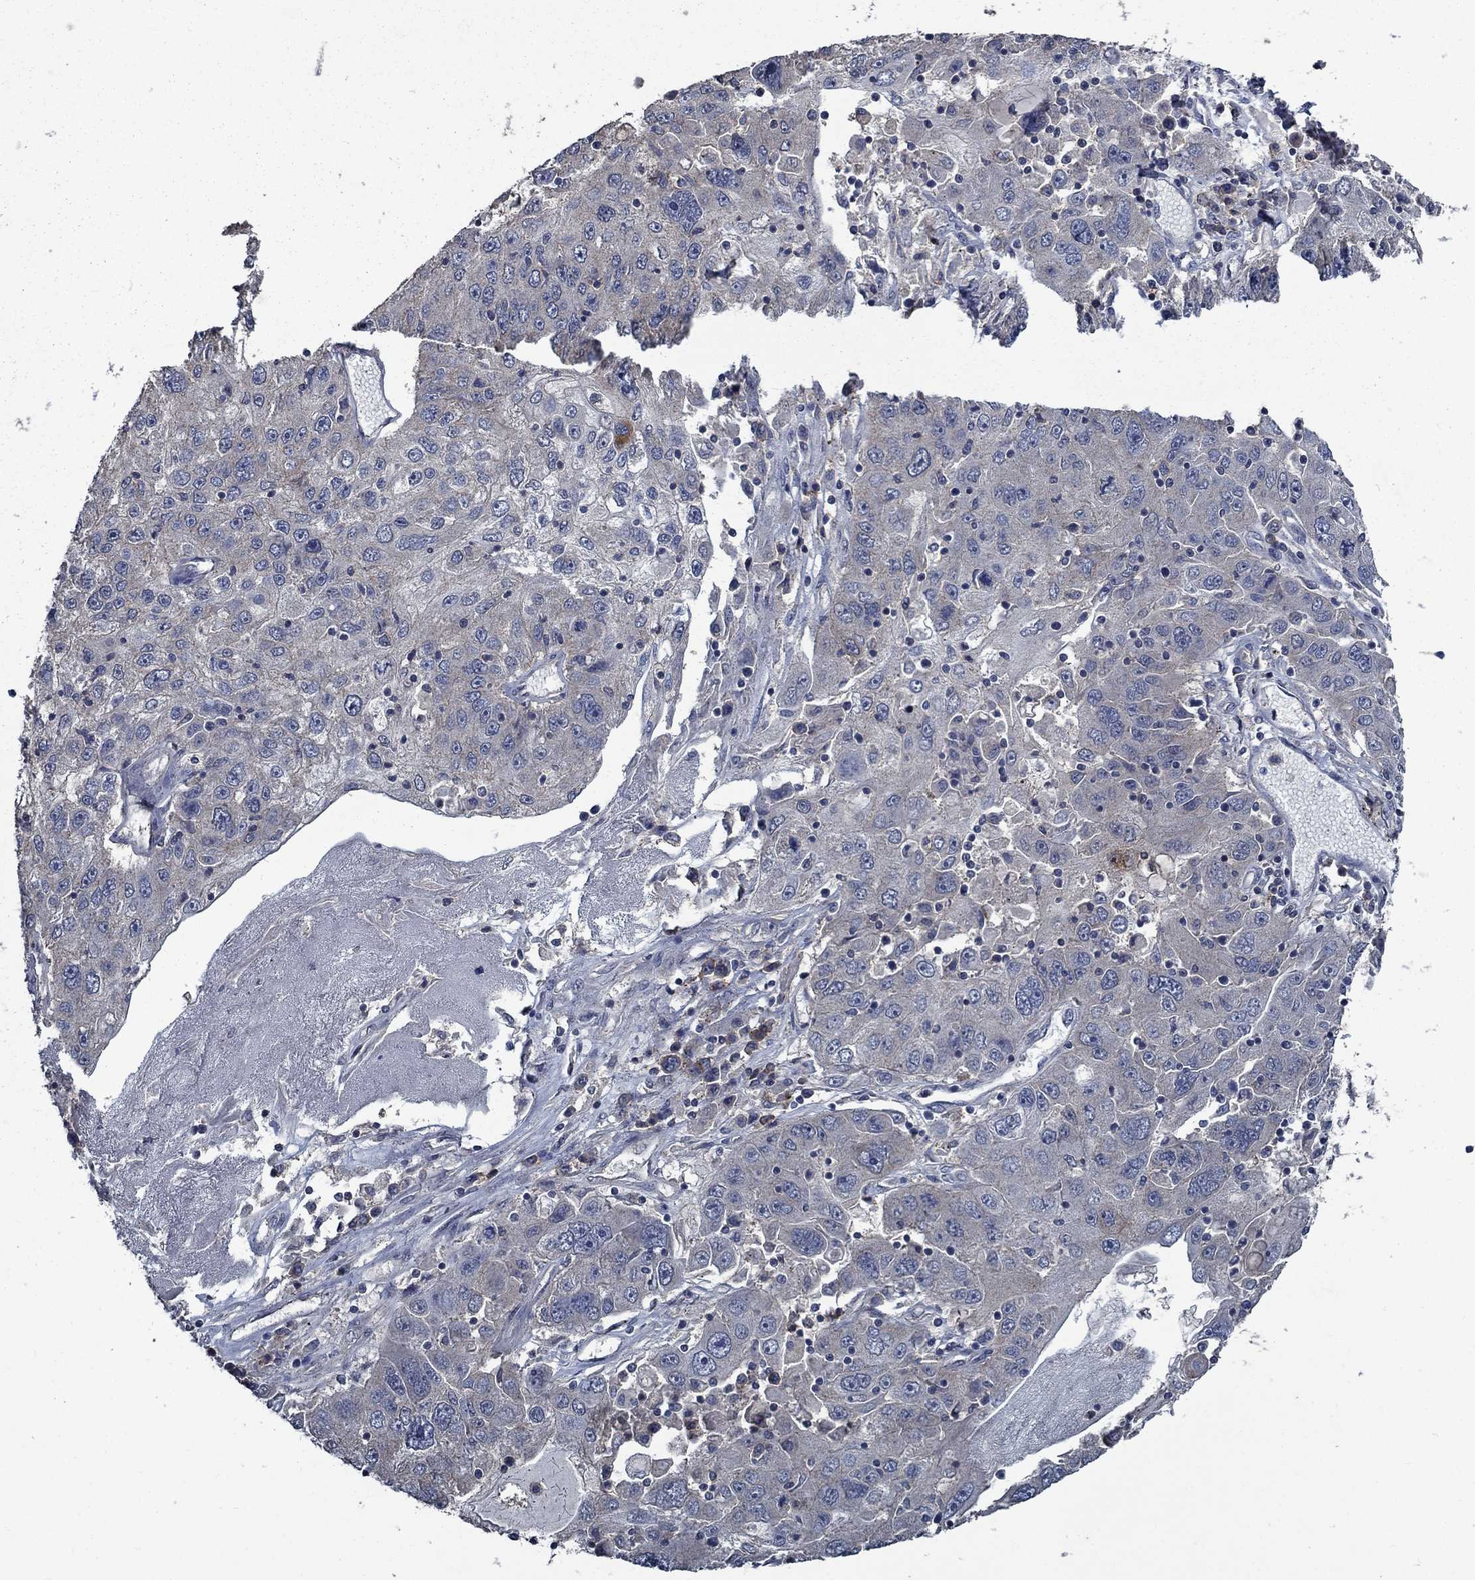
{"staining": {"intensity": "weak", "quantity": "<25%", "location": "cytoplasmic/membranous"}, "tissue": "stomach cancer", "cell_type": "Tumor cells", "image_type": "cancer", "snomed": [{"axis": "morphology", "description": "Adenocarcinoma, NOS"}, {"axis": "topography", "description": "Stomach"}], "caption": "This is an IHC micrograph of stomach cancer (adenocarcinoma). There is no expression in tumor cells.", "gene": "SLC44A1", "patient": {"sex": "male", "age": 56}}